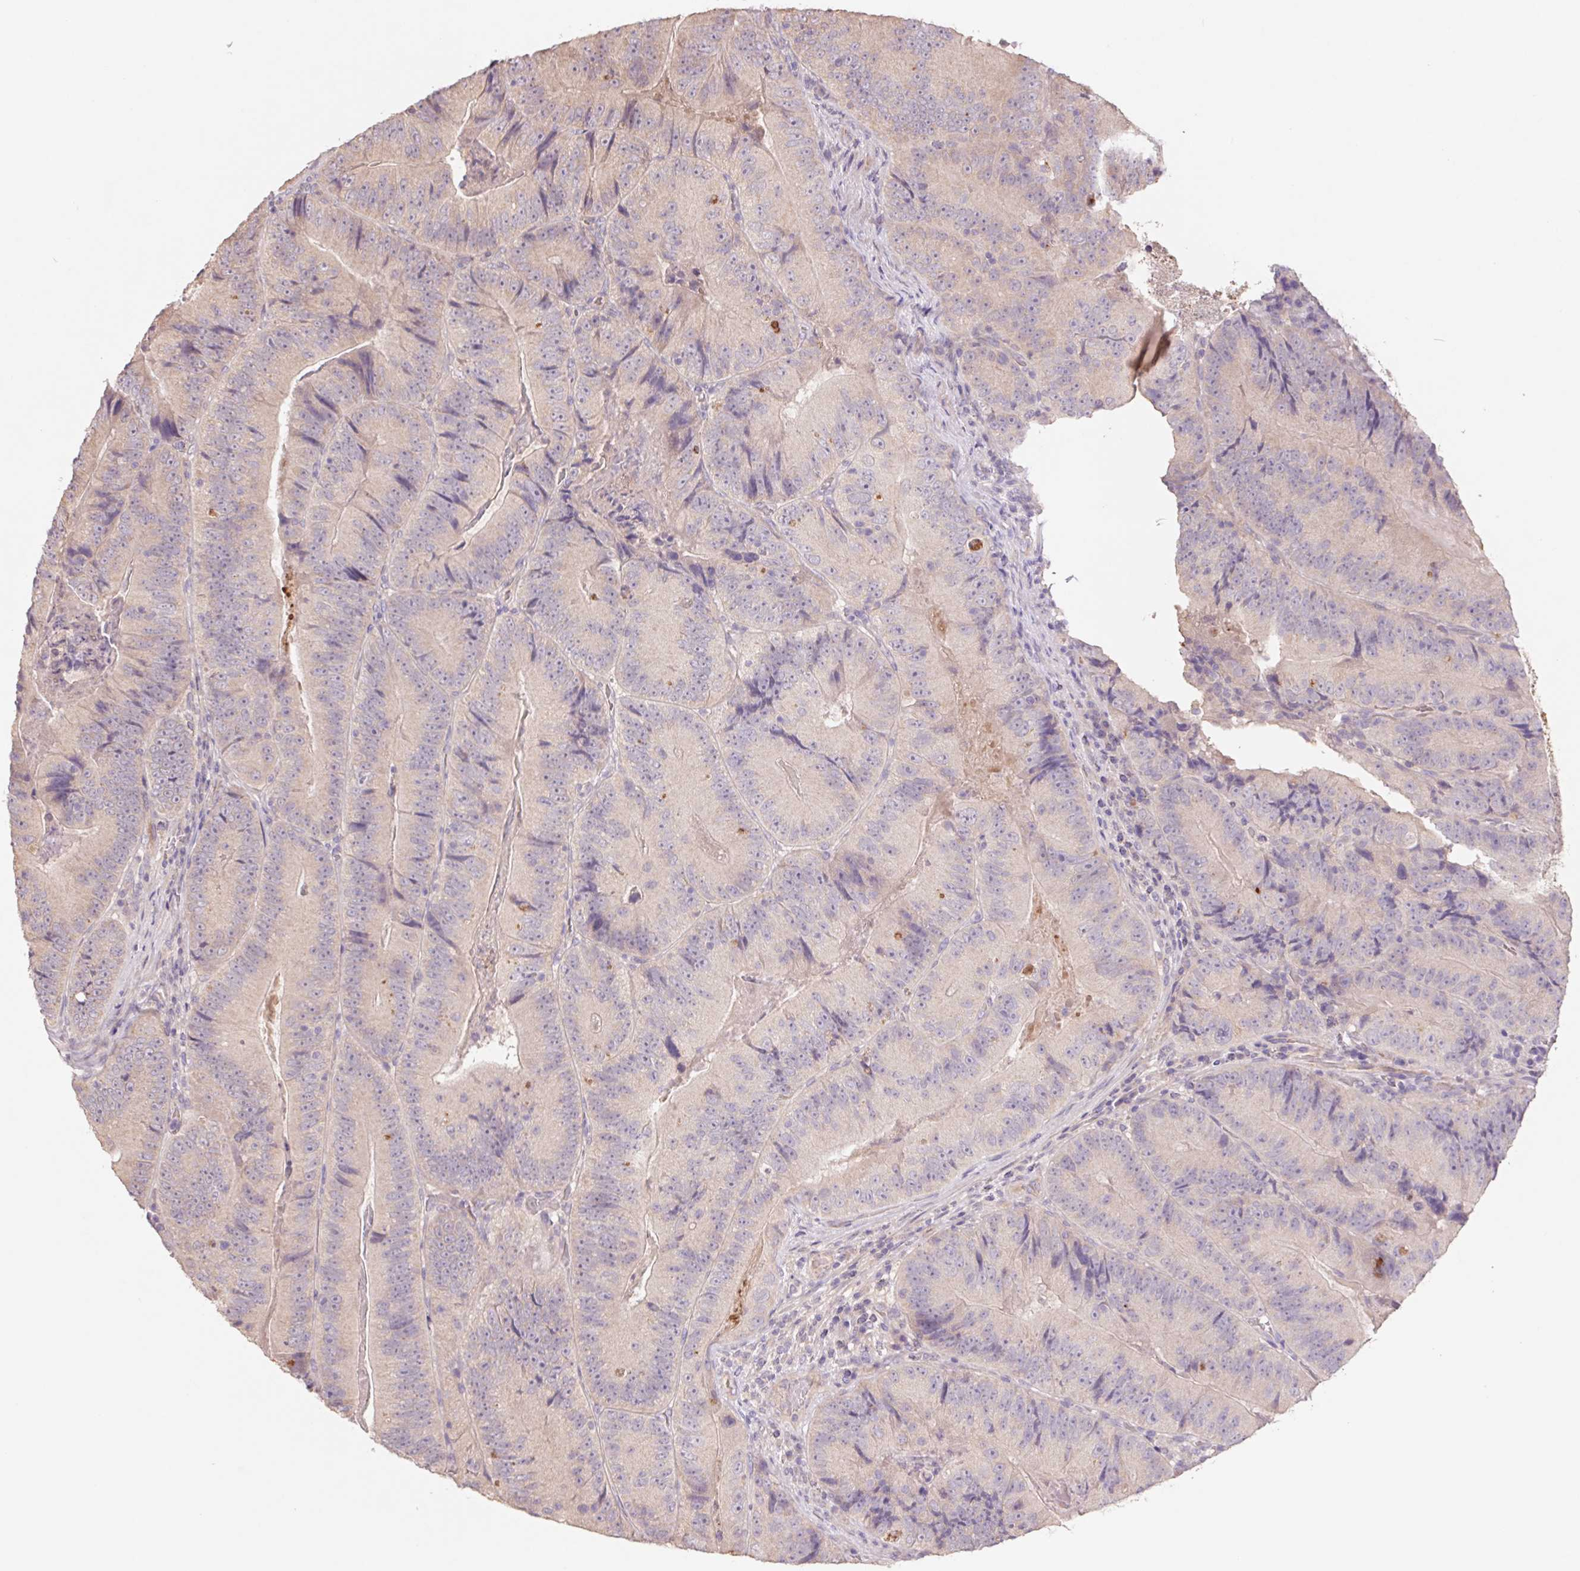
{"staining": {"intensity": "weak", "quantity": ">75%", "location": "cytoplasmic/membranous"}, "tissue": "colorectal cancer", "cell_type": "Tumor cells", "image_type": "cancer", "snomed": [{"axis": "morphology", "description": "Adenocarcinoma, NOS"}, {"axis": "topography", "description": "Colon"}], "caption": "Immunohistochemical staining of colorectal cancer shows weak cytoplasmic/membranous protein expression in approximately >75% of tumor cells.", "gene": "GRM2", "patient": {"sex": "female", "age": 86}}